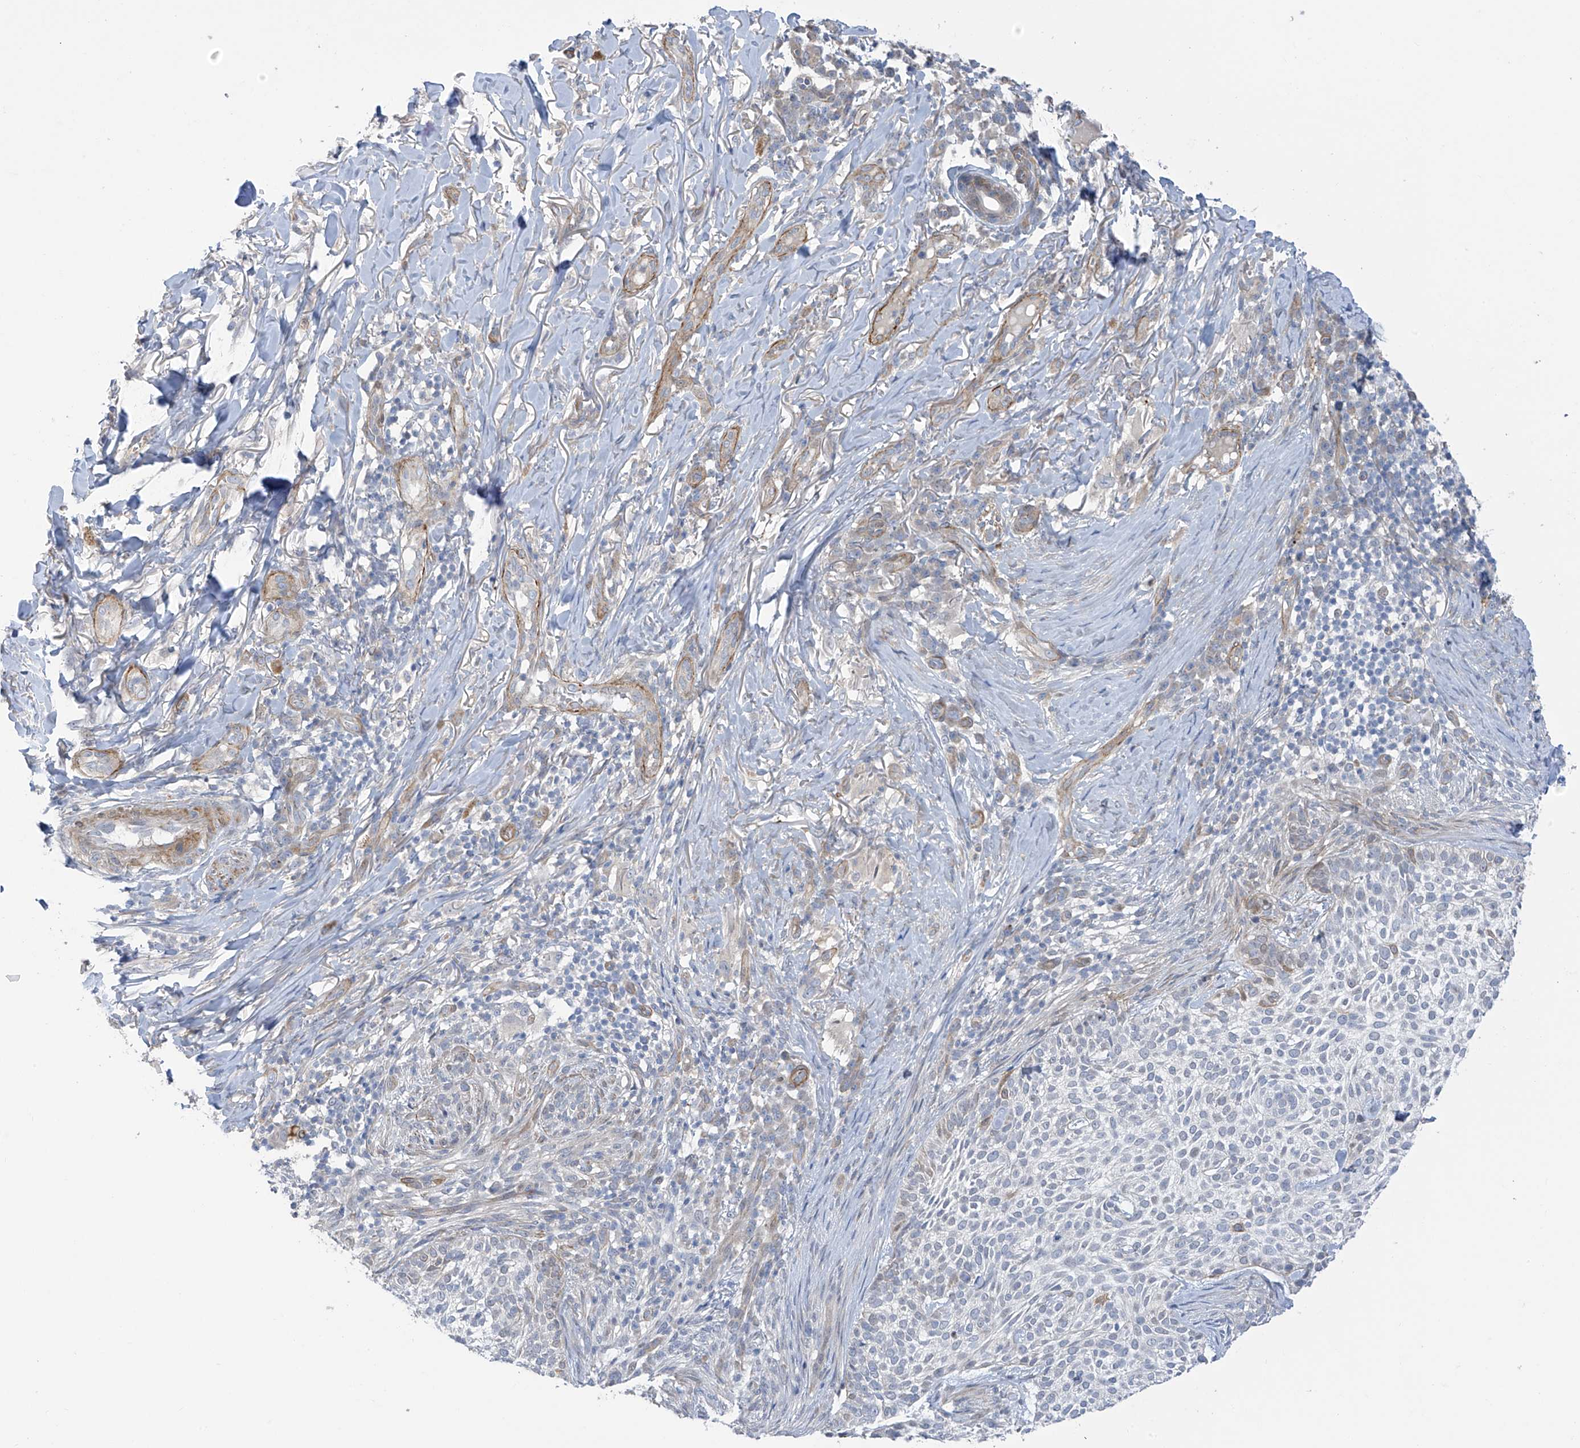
{"staining": {"intensity": "negative", "quantity": "none", "location": "none"}, "tissue": "skin cancer", "cell_type": "Tumor cells", "image_type": "cancer", "snomed": [{"axis": "morphology", "description": "Basal cell carcinoma"}, {"axis": "topography", "description": "Skin"}], "caption": "An immunohistochemistry histopathology image of skin basal cell carcinoma is shown. There is no staining in tumor cells of skin basal cell carcinoma.", "gene": "ZNF641", "patient": {"sex": "female", "age": 64}}